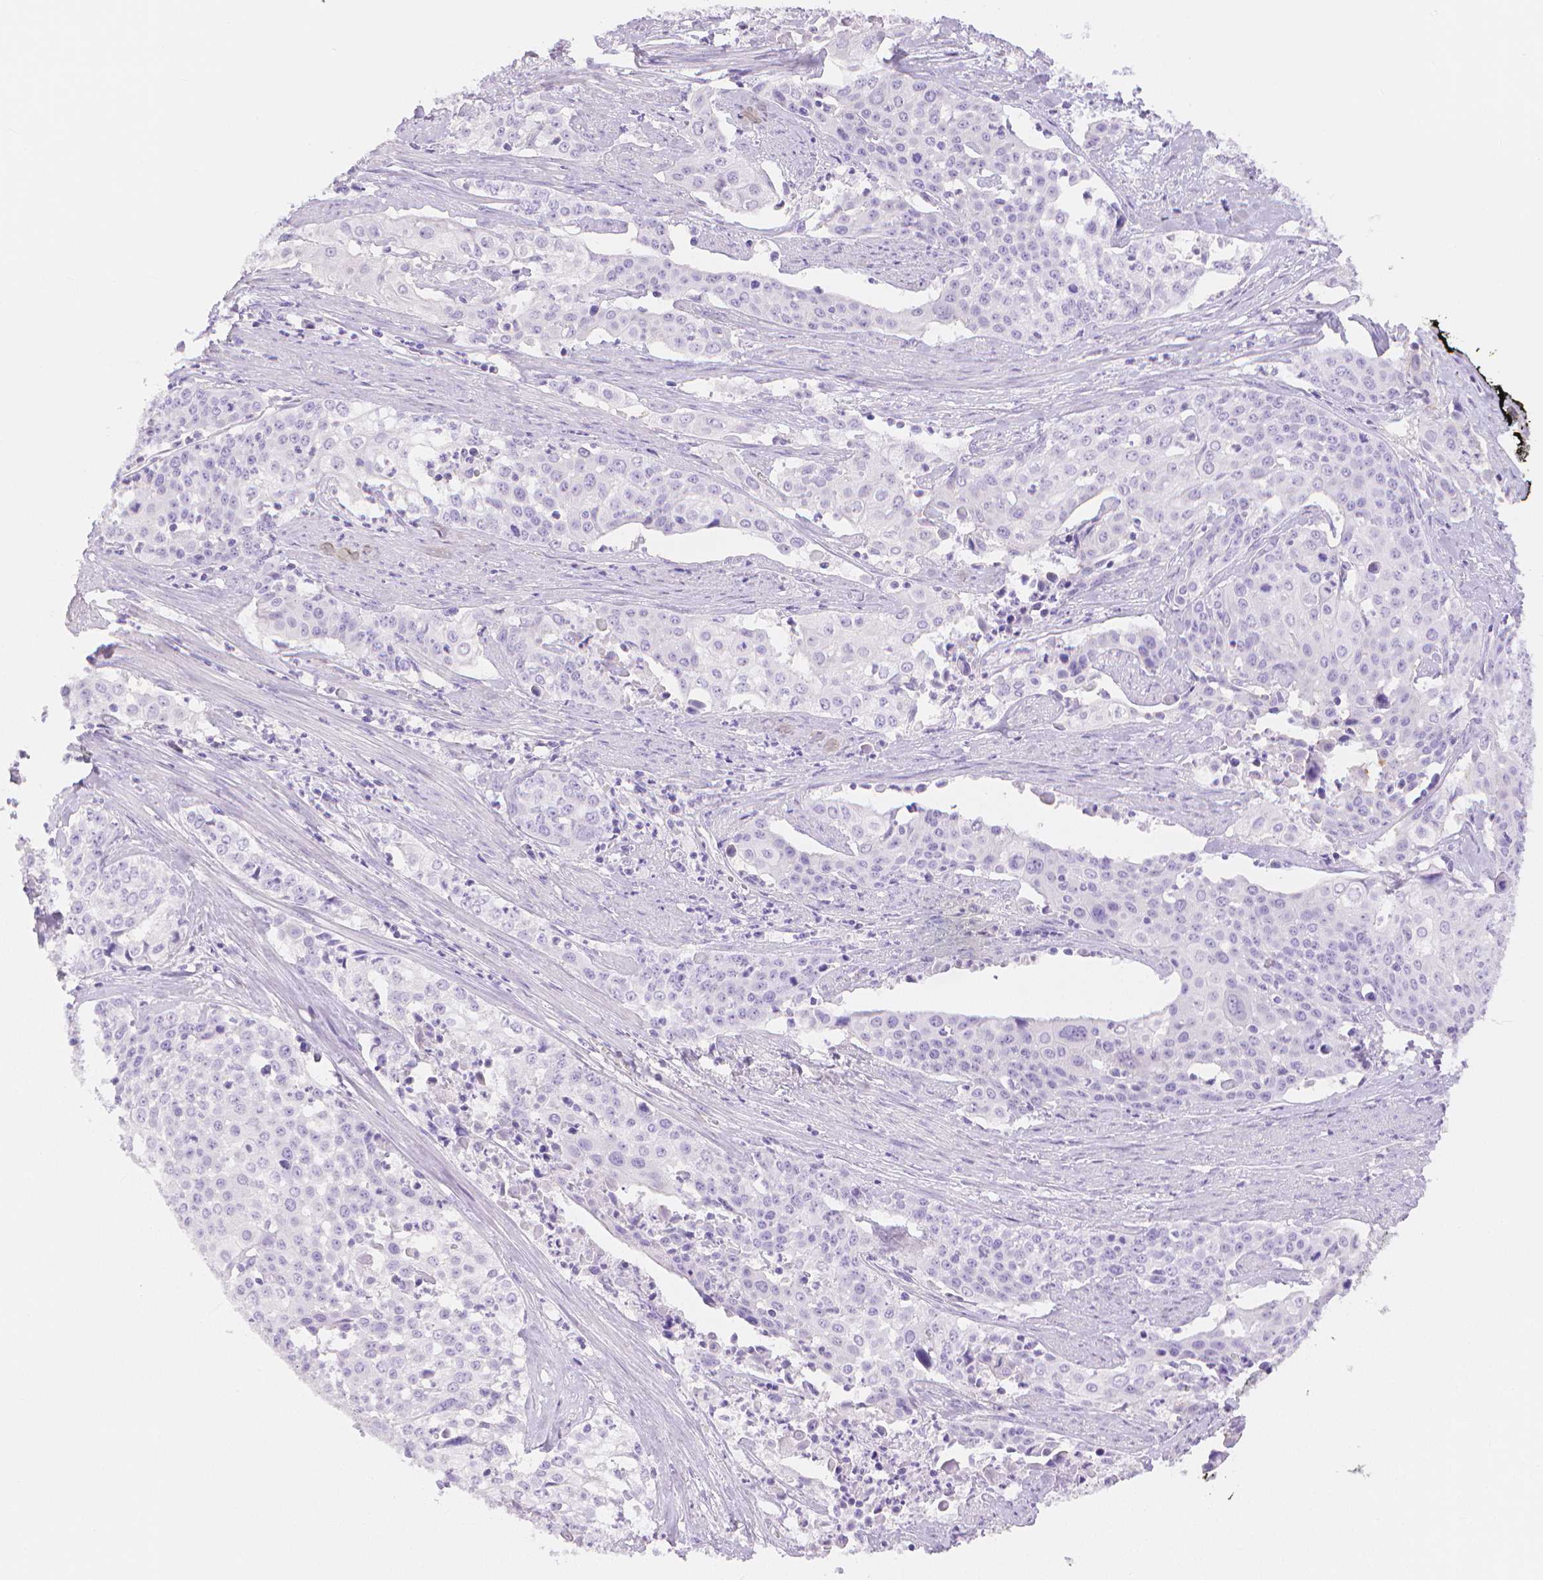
{"staining": {"intensity": "negative", "quantity": "none", "location": "none"}, "tissue": "cervical cancer", "cell_type": "Tumor cells", "image_type": "cancer", "snomed": [{"axis": "morphology", "description": "Squamous cell carcinoma, NOS"}, {"axis": "topography", "description": "Cervix"}], "caption": "Cervical cancer (squamous cell carcinoma) stained for a protein using immunohistochemistry (IHC) reveals no expression tumor cells.", "gene": "SLC27A5", "patient": {"sex": "female", "age": 39}}